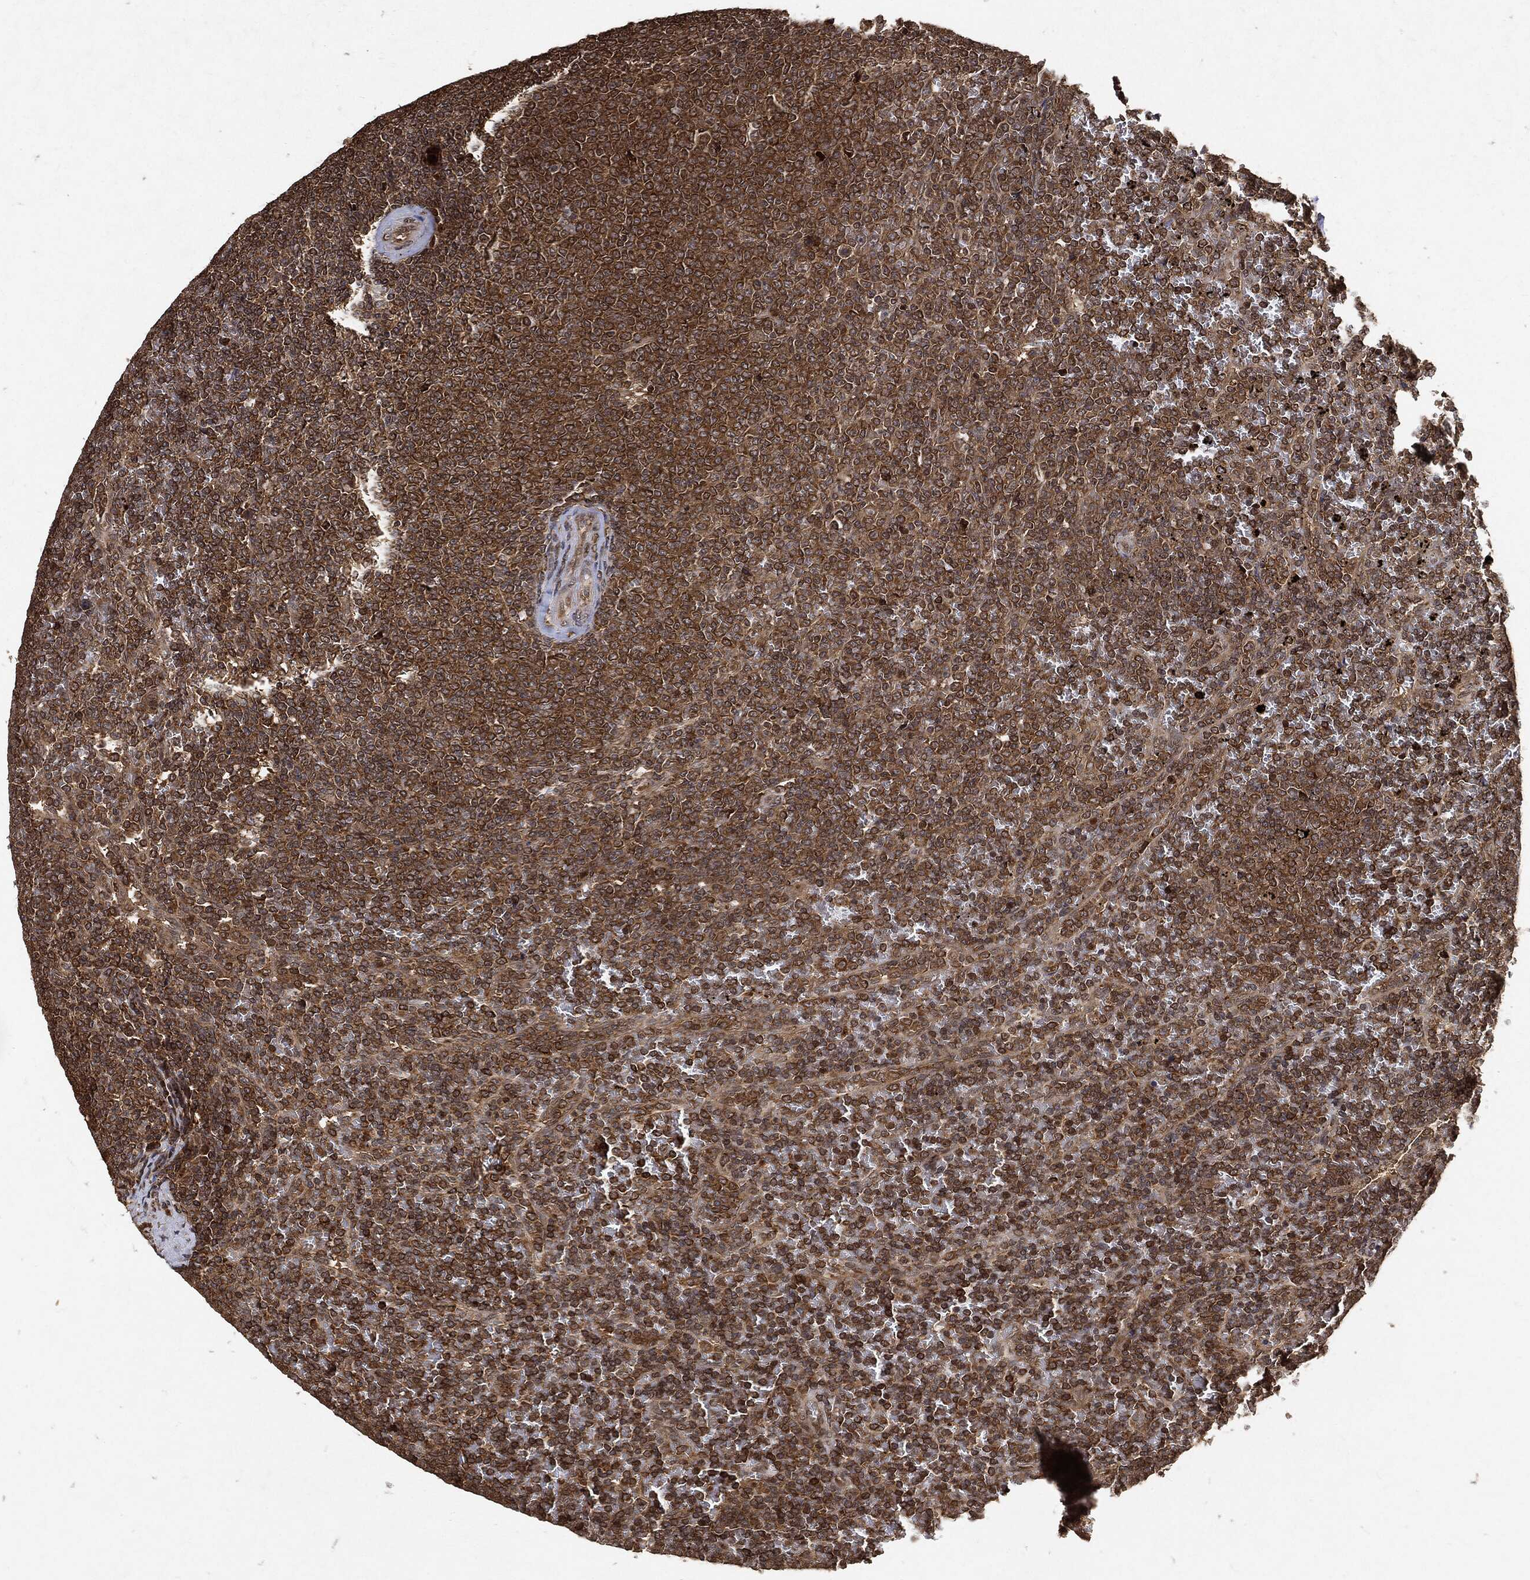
{"staining": {"intensity": "moderate", "quantity": ">75%", "location": "cytoplasmic/membranous"}, "tissue": "lymphoma", "cell_type": "Tumor cells", "image_type": "cancer", "snomed": [{"axis": "morphology", "description": "Malignant lymphoma, non-Hodgkin's type, Low grade"}, {"axis": "topography", "description": "Spleen"}], "caption": "A micrograph of human malignant lymphoma, non-Hodgkin's type (low-grade) stained for a protein reveals moderate cytoplasmic/membranous brown staining in tumor cells.", "gene": "ZNF226", "patient": {"sex": "female", "age": 77}}